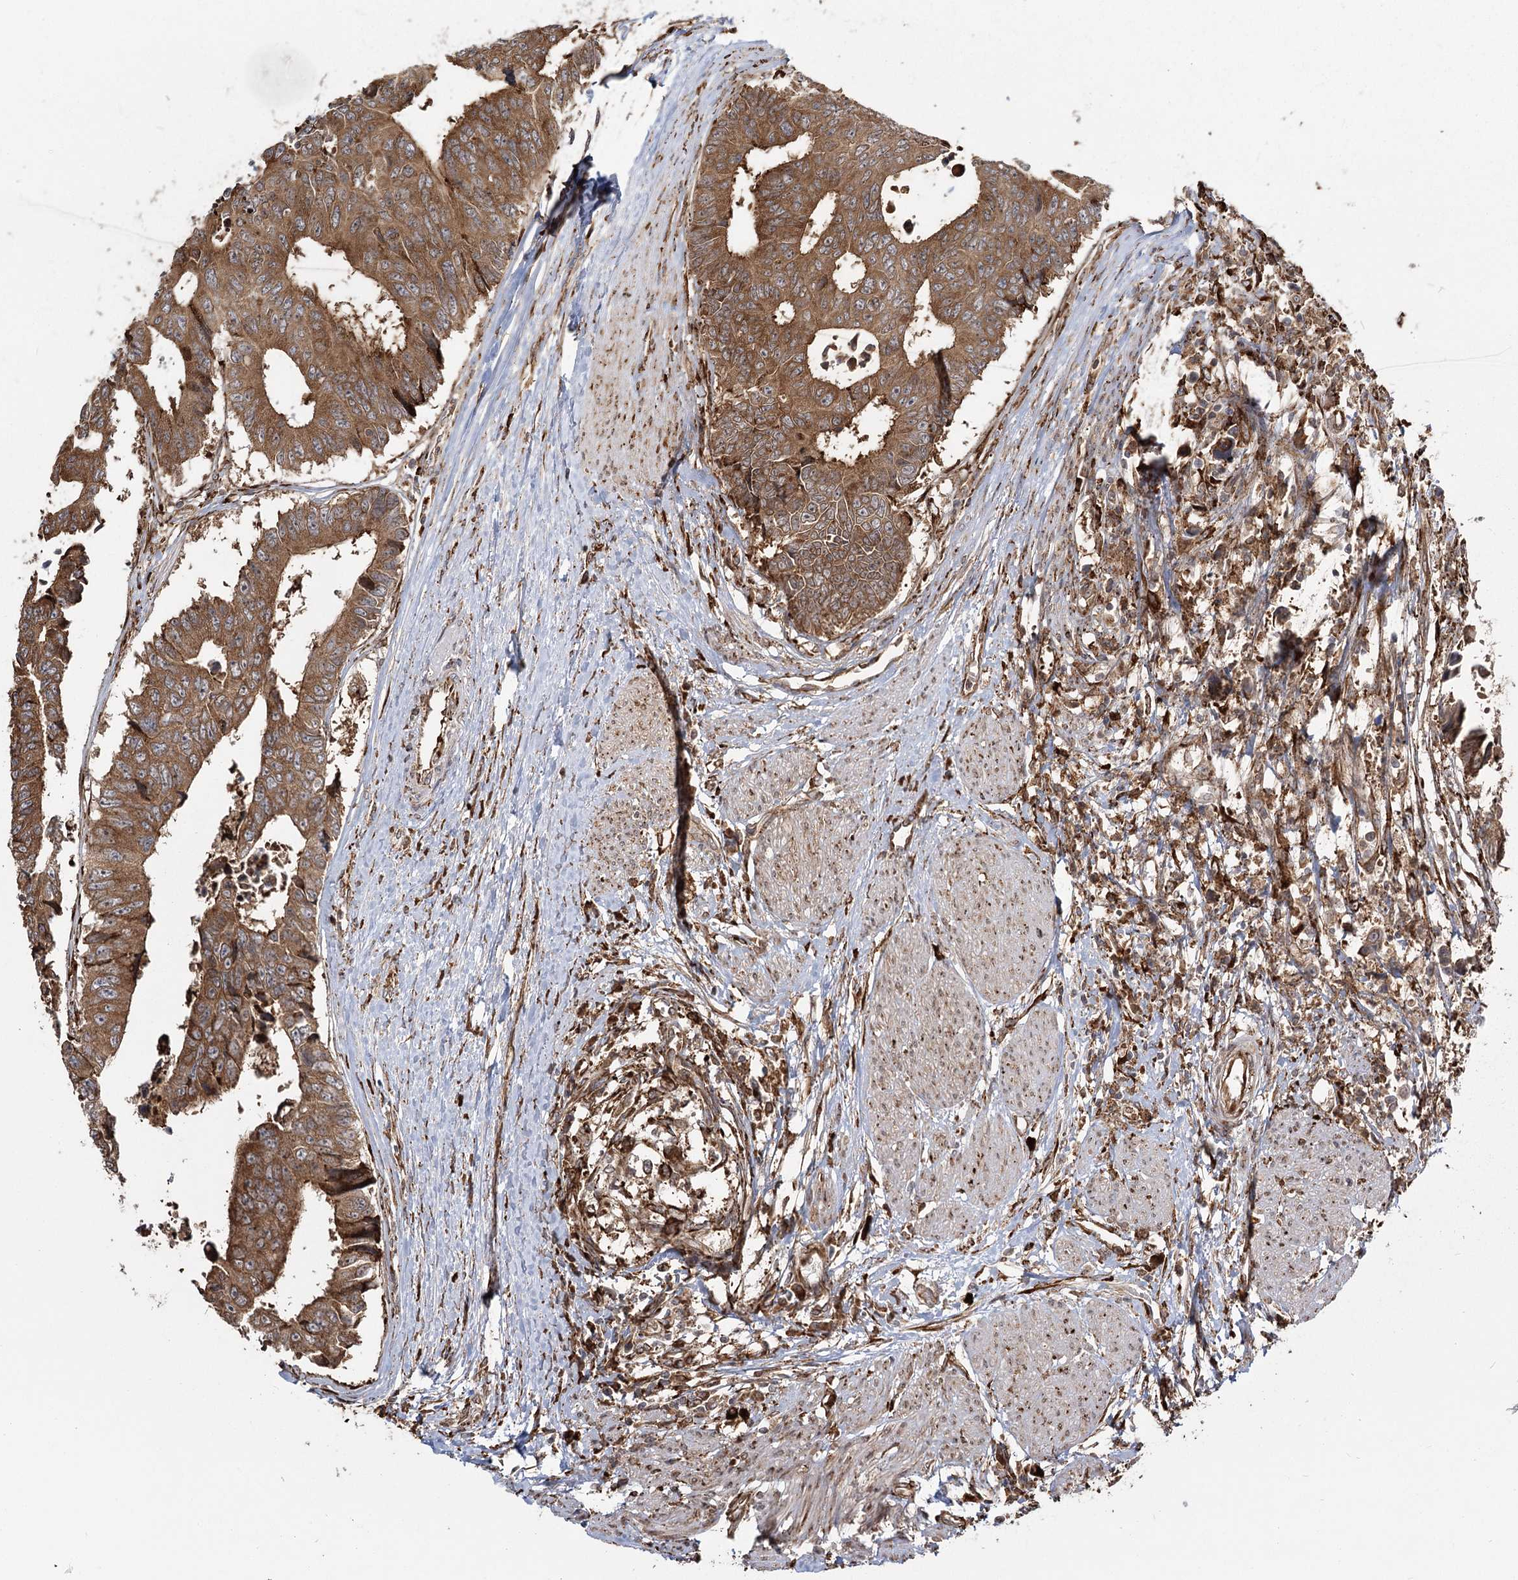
{"staining": {"intensity": "moderate", "quantity": ">75%", "location": "cytoplasmic/membranous"}, "tissue": "colorectal cancer", "cell_type": "Tumor cells", "image_type": "cancer", "snomed": [{"axis": "morphology", "description": "Adenocarcinoma, NOS"}, {"axis": "topography", "description": "Rectum"}], "caption": "Colorectal adenocarcinoma stained for a protein (brown) exhibits moderate cytoplasmic/membranous positive expression in approximately >75% of tumor cells.", "gene": "FAM13A", "patient": {"sex": "male", "age": 84}}